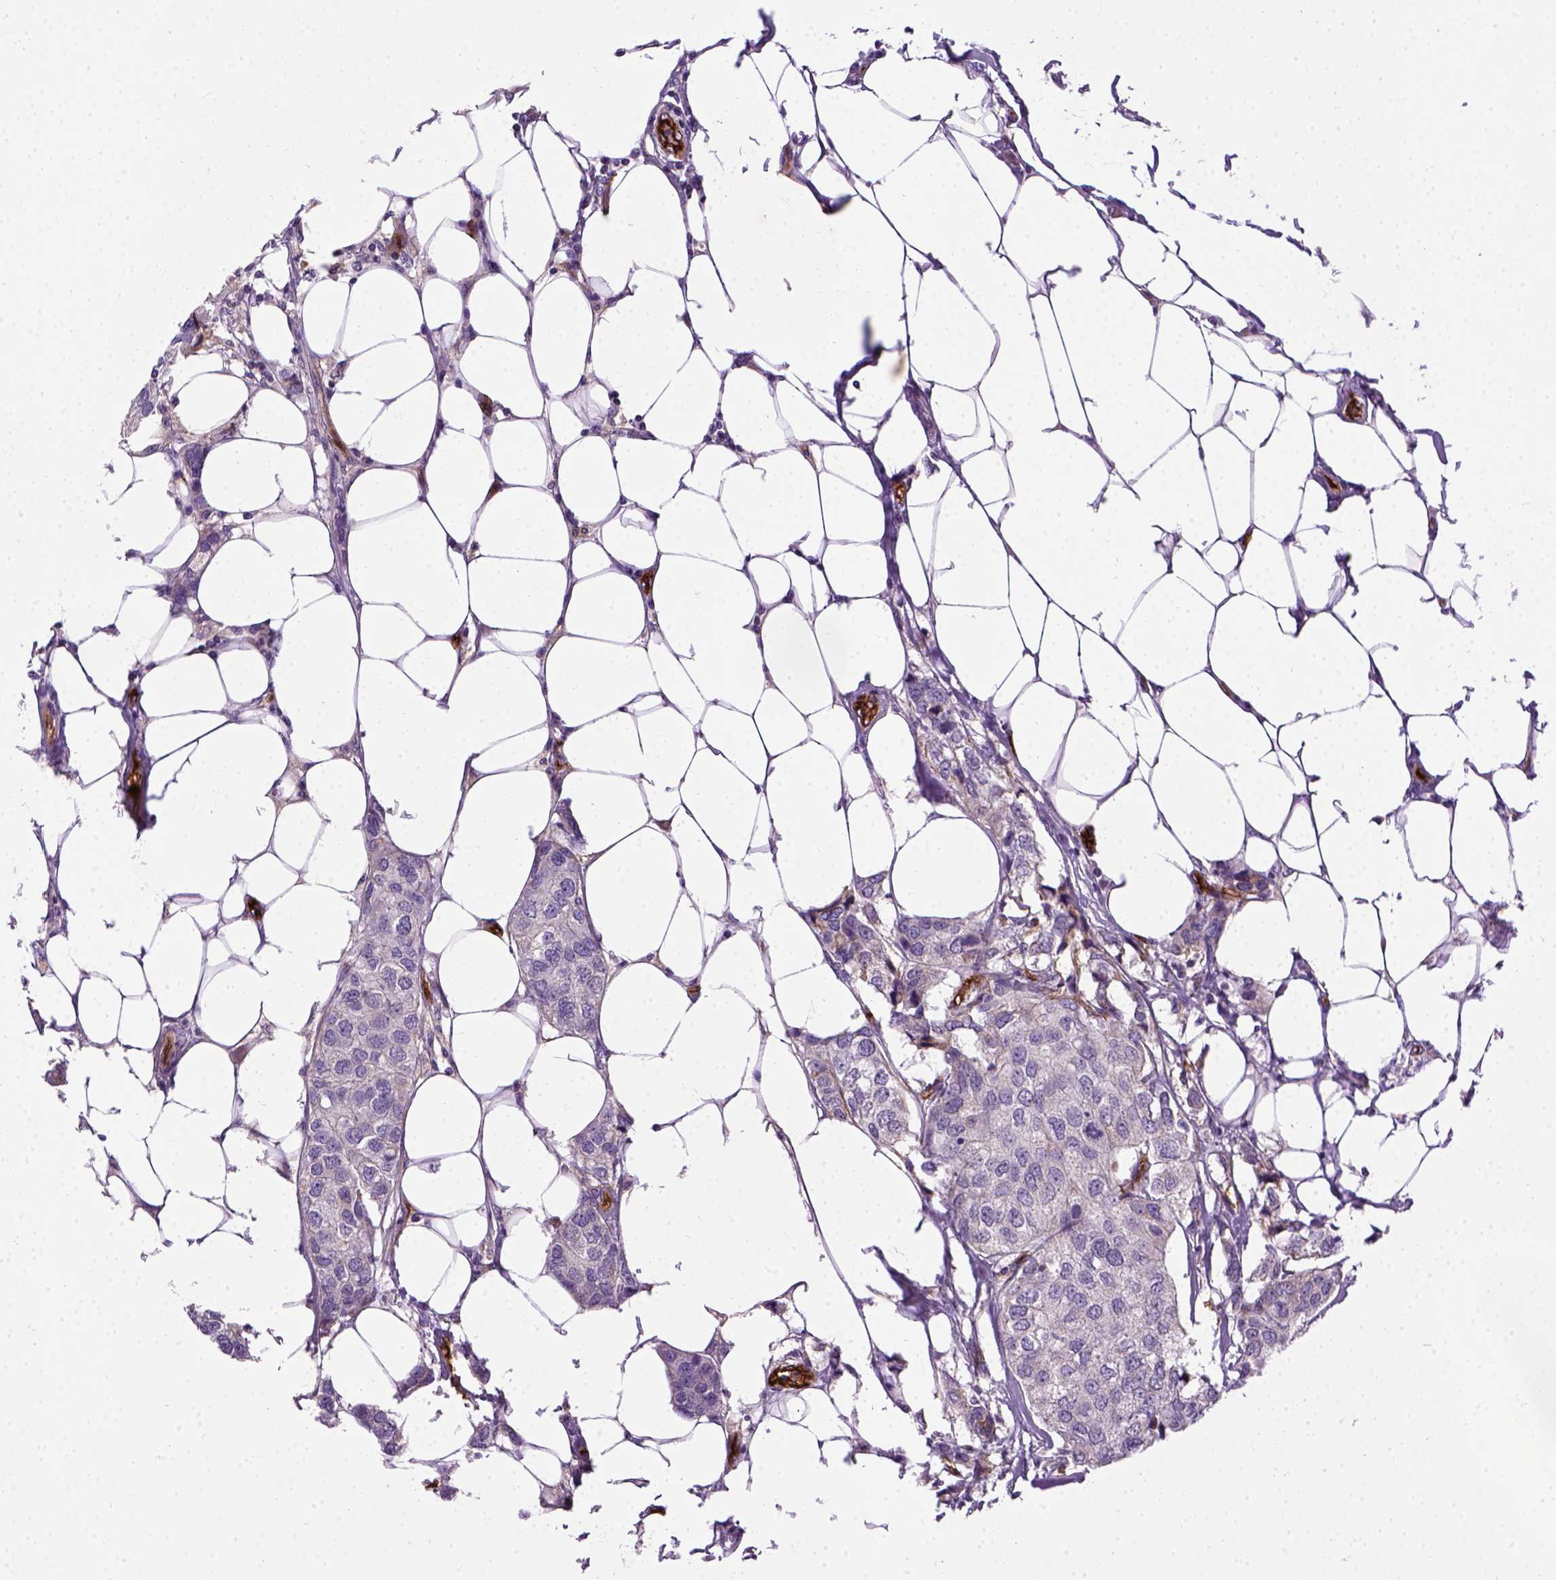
{"staining": {"intensity": "negative", "quantity": "none", "location": "none"}, "tissue": "breast cancer", "cell_type": "Tumor cells", "image_type": "cancer", "snomed": [{"axis": "morphology", "description": "Duct carcinoma"}, {"axis": "topography", "description": "Breast"}], "caption": "IHC of human infiltrating ductal carcinoma (breast) displays no expression in tumor cells. The staining was performed using DAB (3,3'-diaminobenzidine) to visualize the protein expression in brown, while the nuclei were stained in blue with hematoxylin (Magnification: 20x).", "gene": "ENG", "patient": {"sex": "female", "age": 80}}